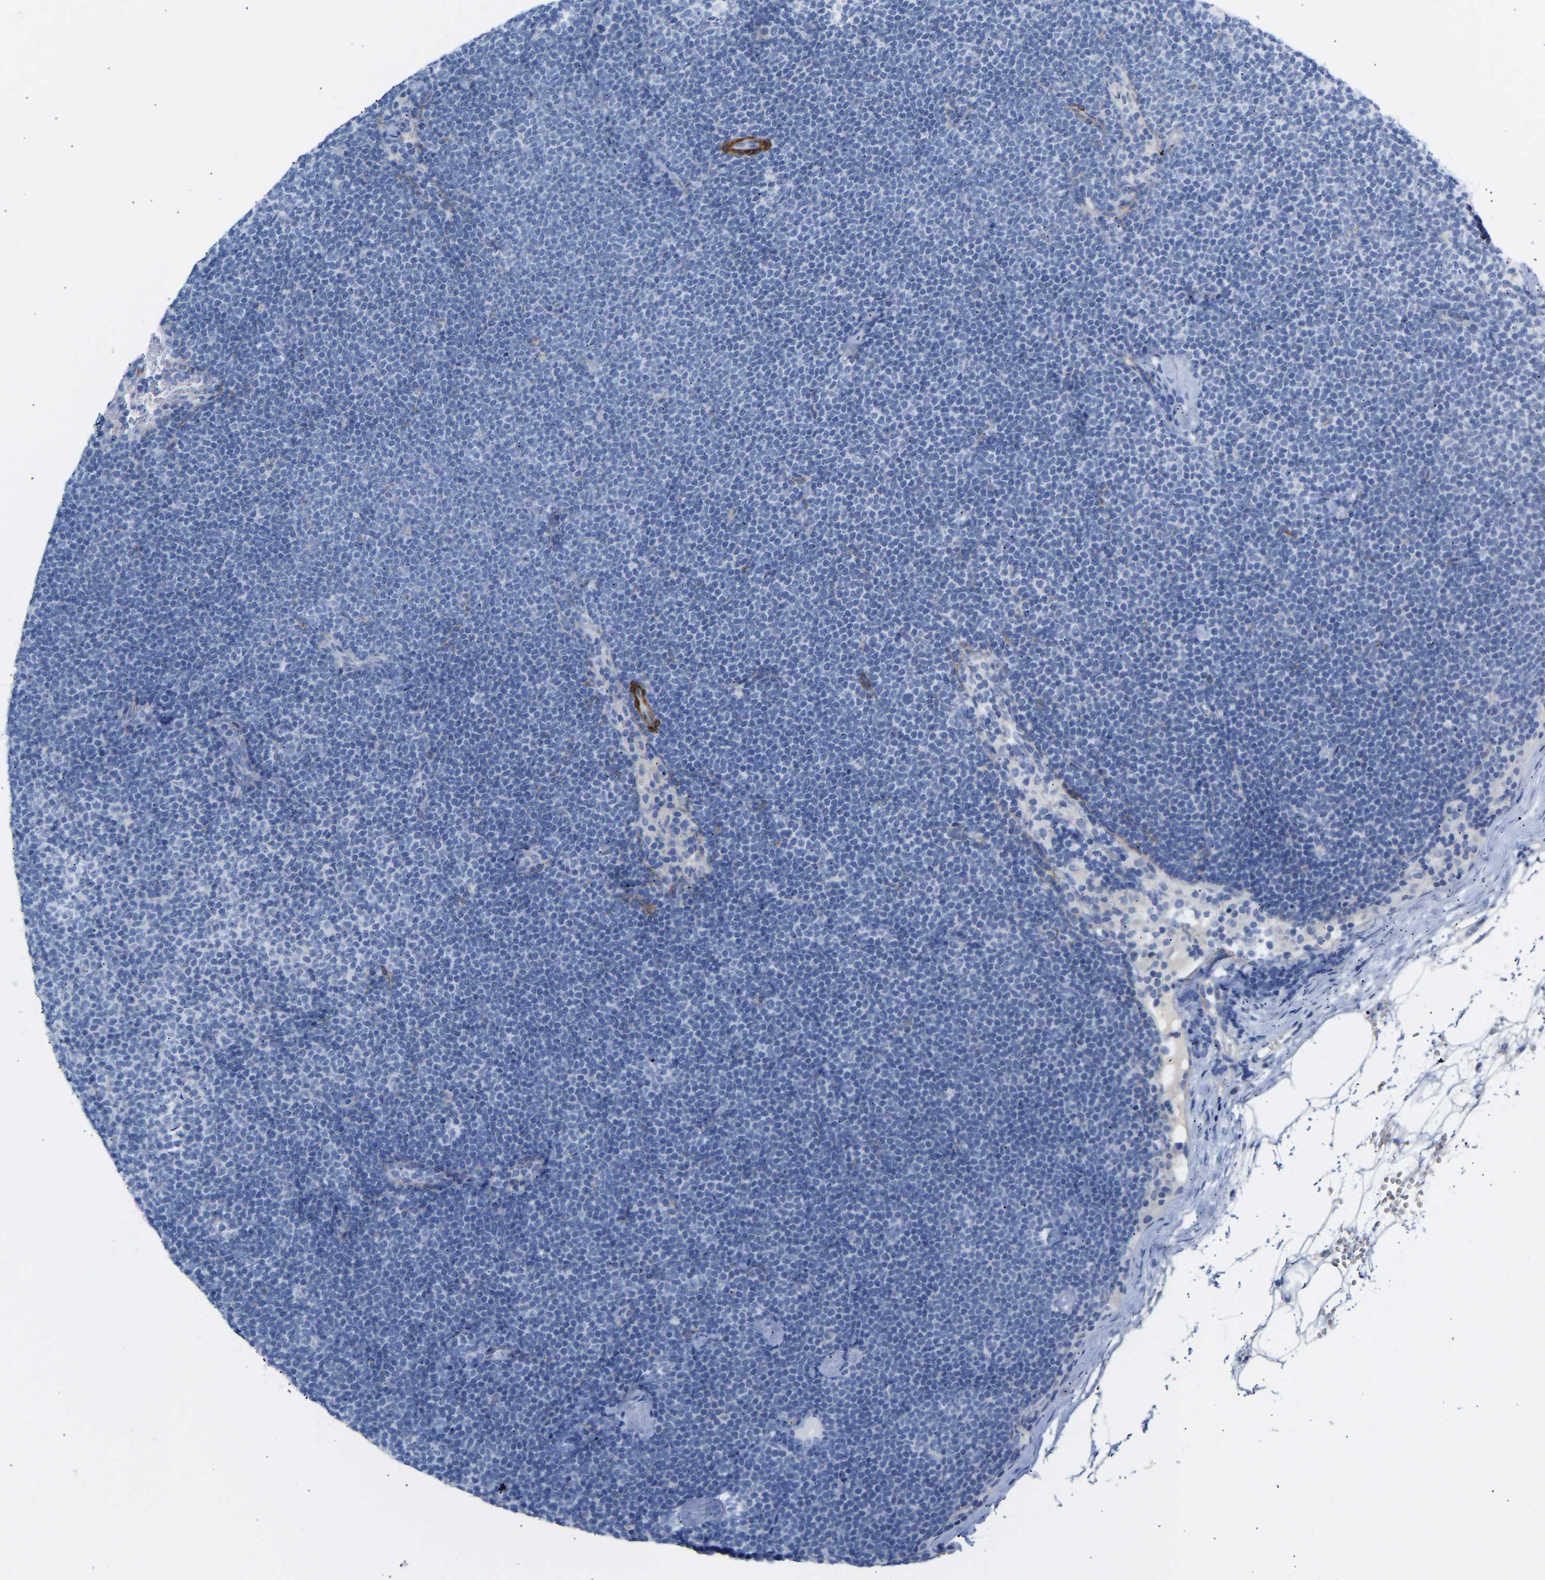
{"staining": {"intensity": "negative", "quantity": "none", "location": "none"}, "tissue": "lymphoma", "cell_type": "Tumor cells", "image_type": "cancer", "snomed": [{"axis": "morphology", "description": "Malignant lymphoma, non-Hodgkin's type, Low grade"}, {"axis": "topography", "description": "Lymph node"}], "caption": "Human low-grade malignant lymphoma, non-Hodgkin's type stained for a protein using immunohistochemistry shows no positivity in tumor cells.", "gene": "AMPH", "patient": {"sex": "female", "age": 53}}